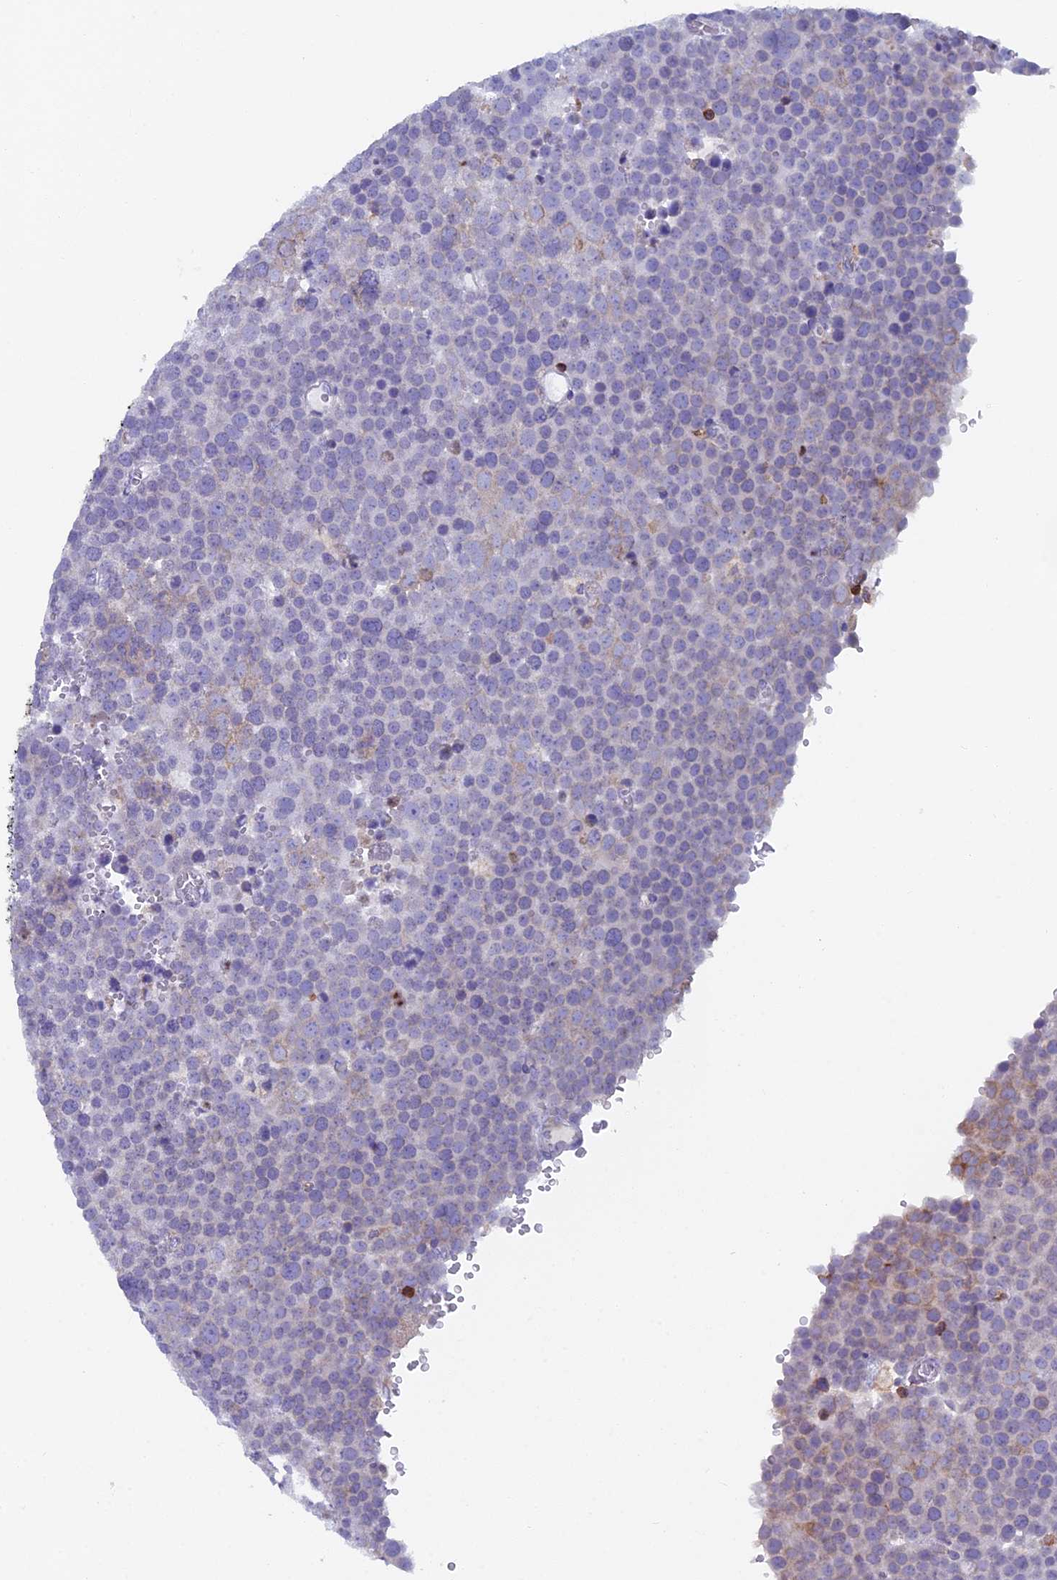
{"staining": {"intensity": "negative", "quantity": "none", "location": "none"}, "tissue": "testis cancer", "cell_type": "Tumor cells", "image_type": "cancer", "snomed": [{"axis": "morphology", "description": "Seminoma, NOS"}, {"axis": "topography", "description": "Testis"}], "caption": "High magnification brightfield microscopy of testis cancer (seminoma) stained with DAB (3,3'-diaminobenzidine) (brown) and counterstained with hematoxylin (blue): tumor cells show no significant positivity.", "gene": "ABI3BP", "patient": {"sex": "male", "age": 71}}